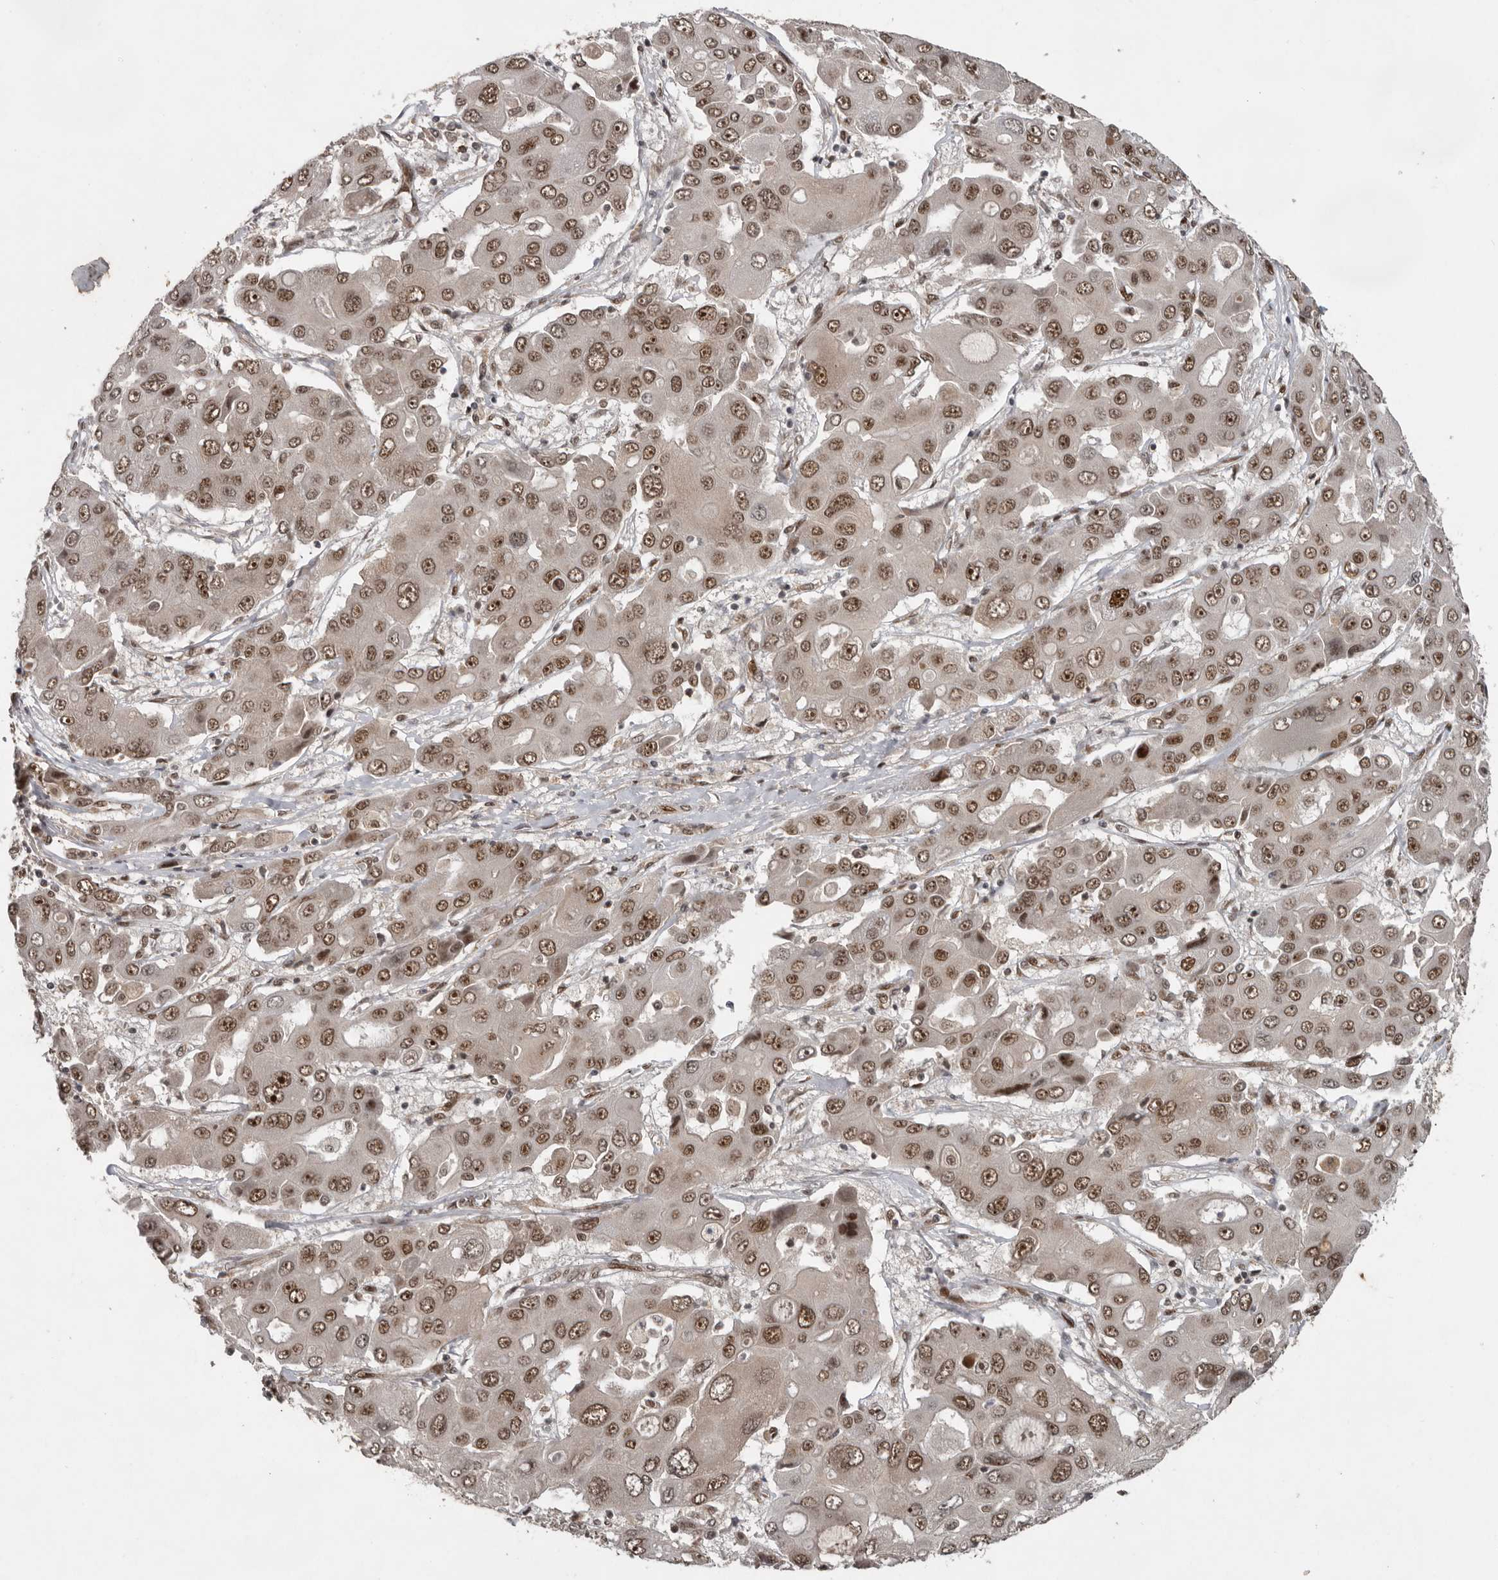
{"staining": {"intensity": "moderate", "quantity": ">75%", "location": "nuclear"}, "tissue": "liver cancer", "cell_type": "Tumor cells", "image_type": "cancer", "snomed": [{"axis": "morphology", "description": "Cholangiocarcinoma"}, {"axis": "topography", "description": "Liver"}], "caption": "The photomicrograph displays staining of liver cancer, revealing moderate nuclear protein expression (brown color) within tumor cells.", "gene": "CDC27", "patient": {"sex": "male", "age": 67}}